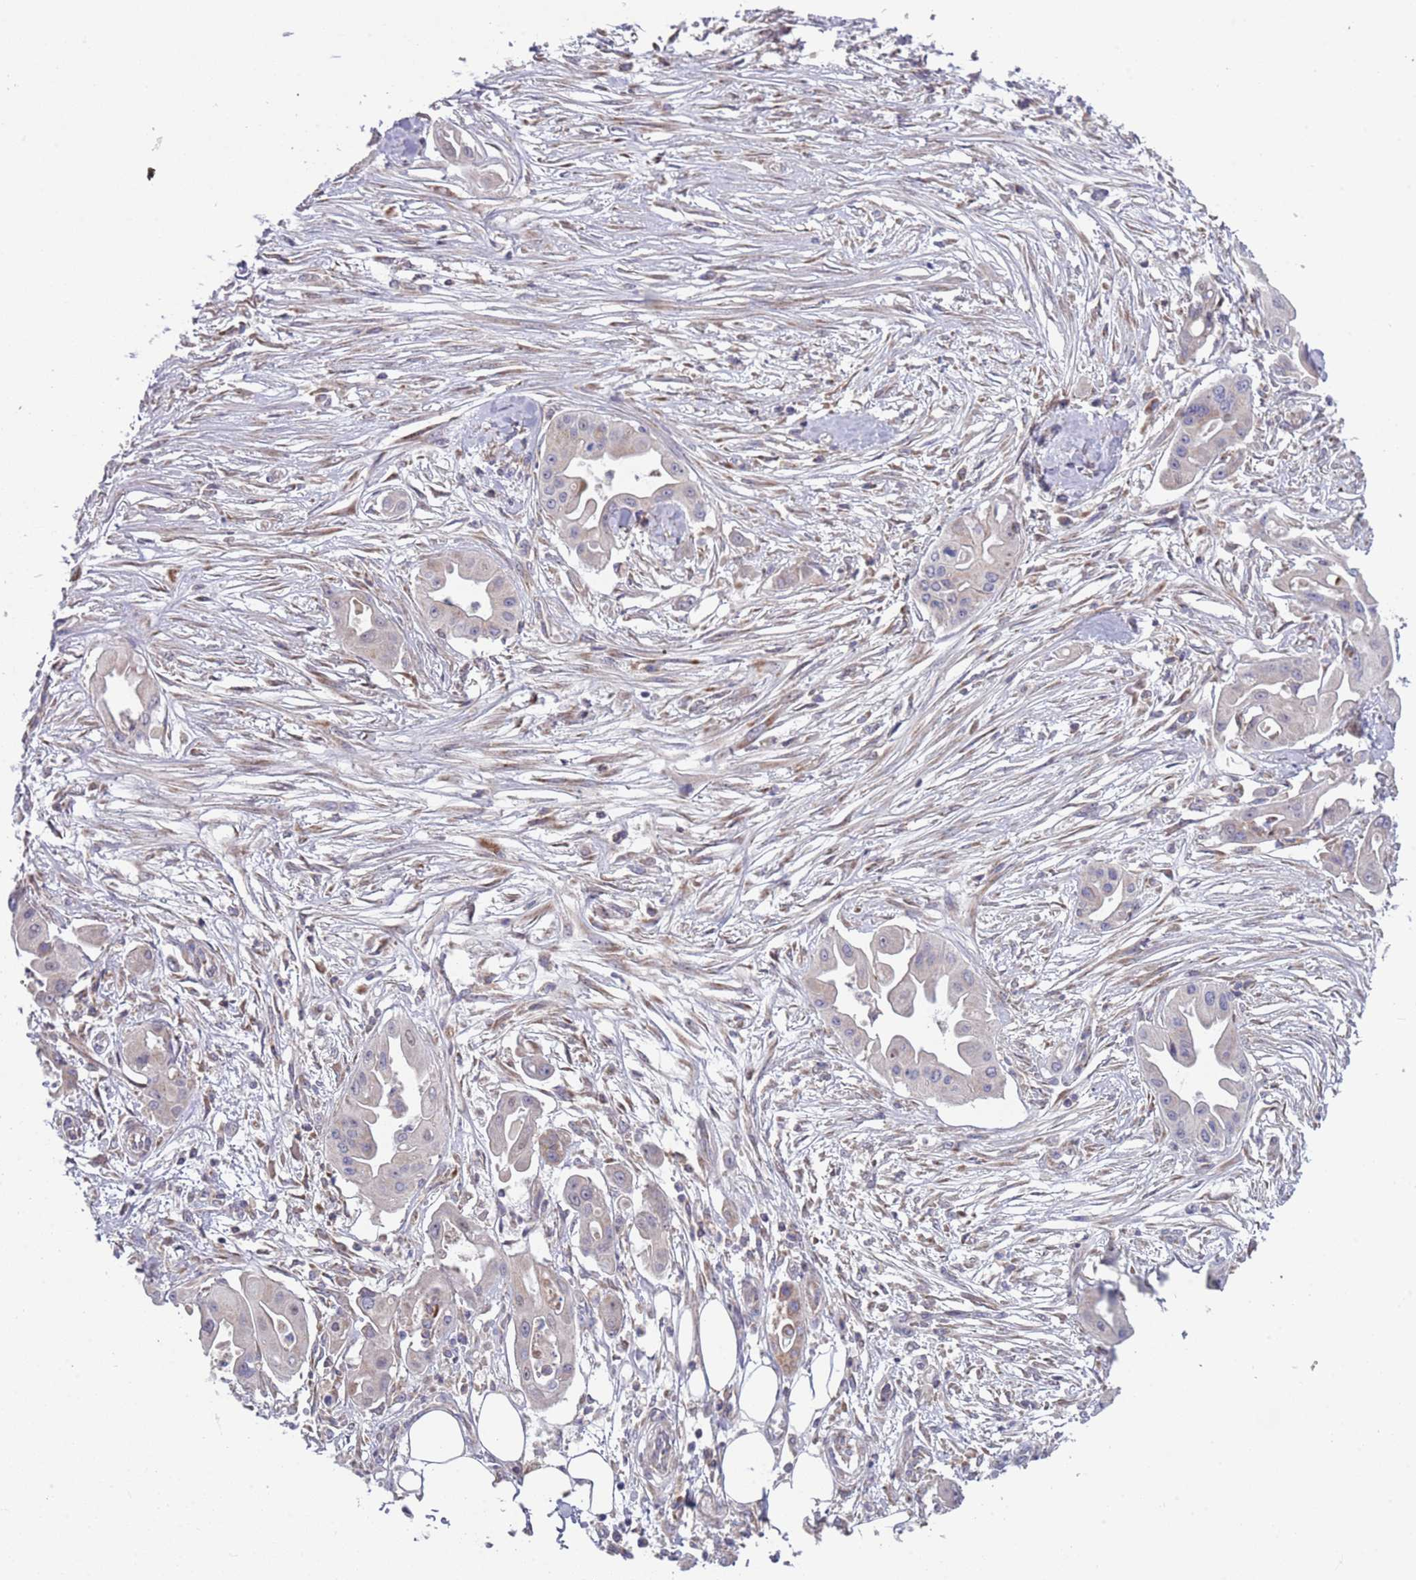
{"staining": {"intensity": "negative", "quantity": "none", "location": "none"}, "tissue": "ovarian cancer", "cell_type": "Tumor cells", "image_type": "cancer", "snomed": [{"axis": "morphology", "description": "Cystadenocarcinoma, mucinous, NOS"}, {"axis": "topography", "description": "Ovary"}], "caption": "An image of ovarian cancer stained for a protein exhibits no brown staining in tumor cells.", "gene": "IRS4", "patient": {"sex": "female", "age": 70}}